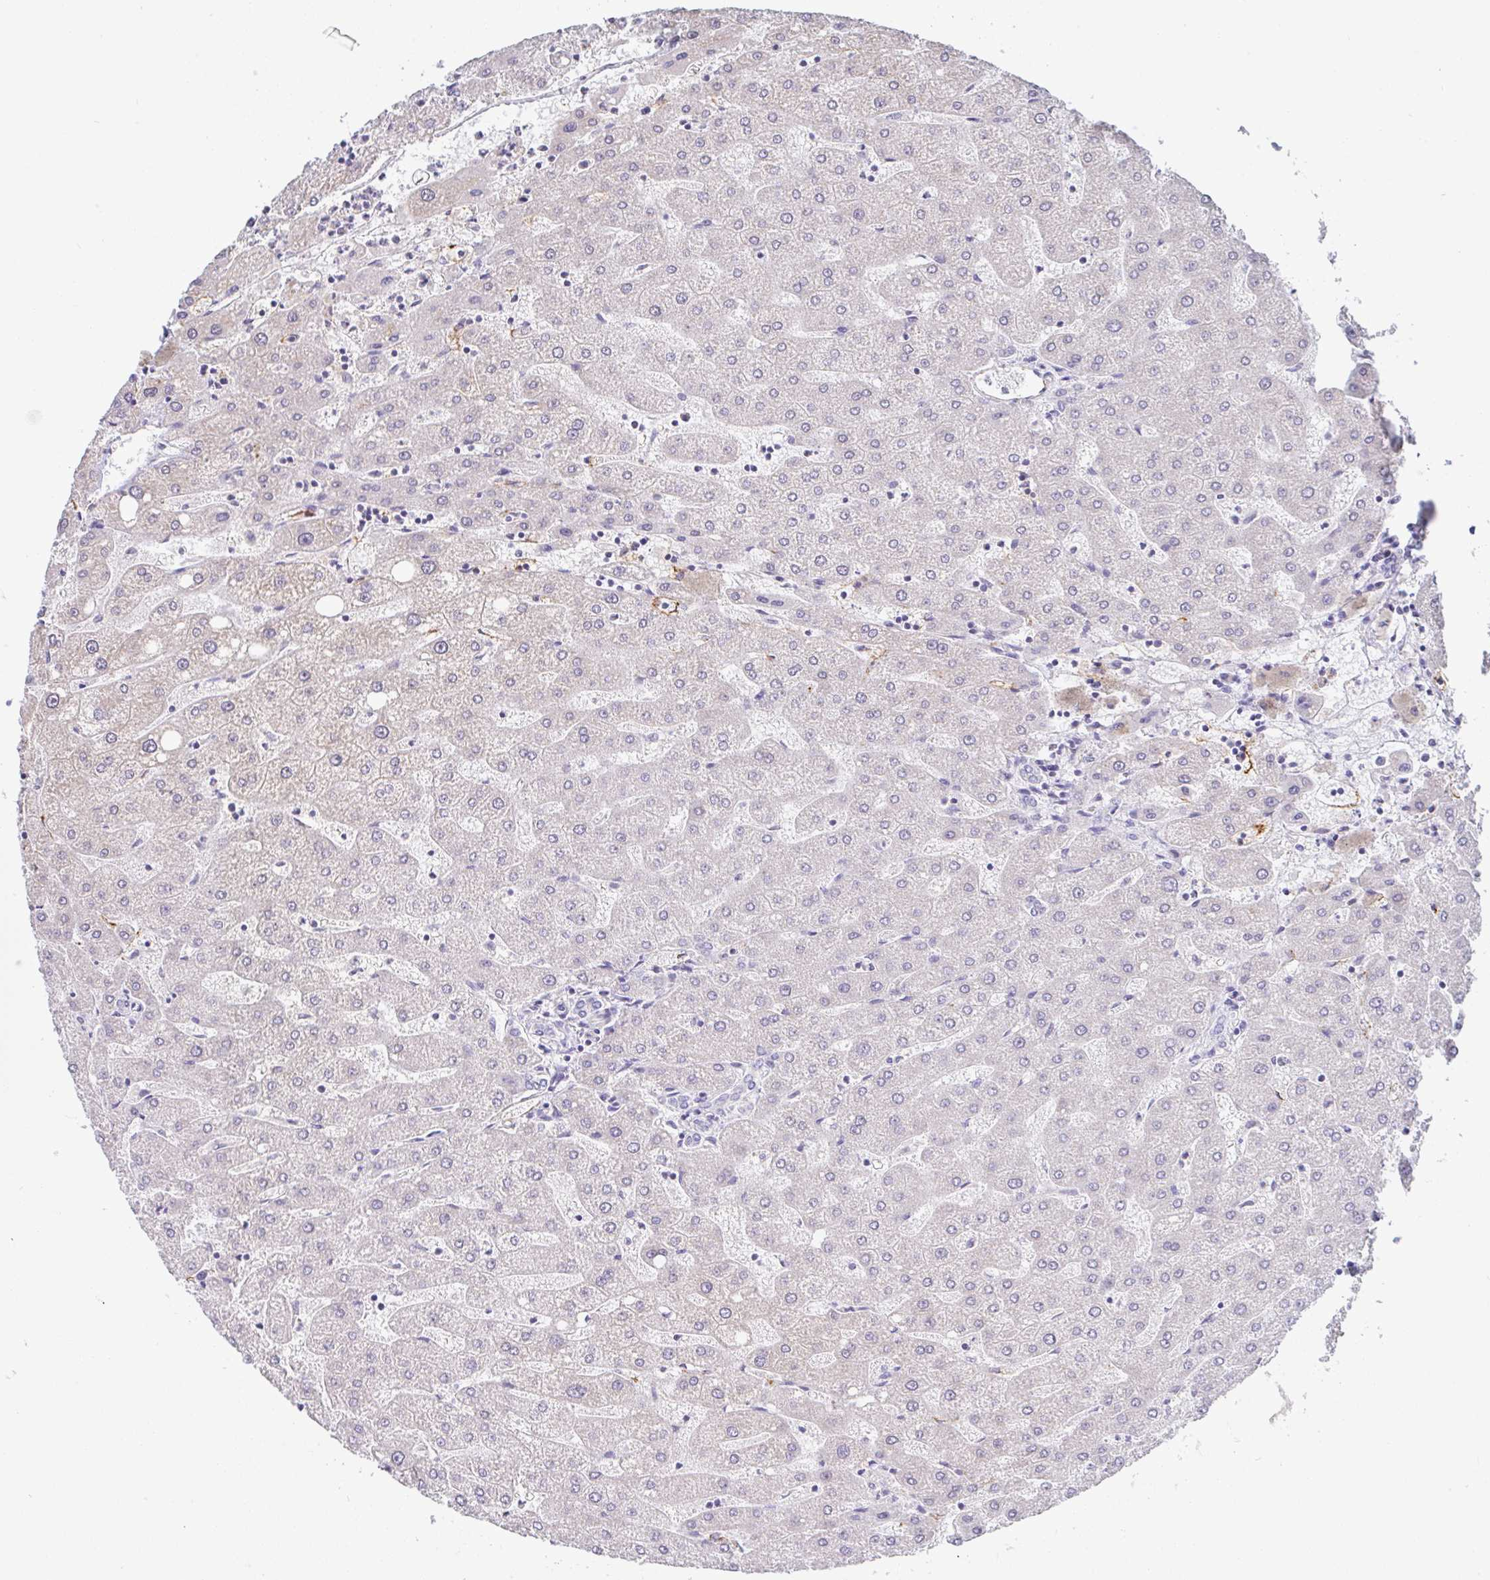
{"staining": {"intensity": "negative", "quantity": "none", "location": "none"}, "tissue": "liver", "cell_type": "Cholangiocytes", "image_type": "normal", "snomed": [{"axis": "morphology", "description": "Normal tissue, NOS"}, {"axis": "topography", "description": "Liver"}], "caption": "High magnification brightfield microscopy of benign liver stained with DAB (brown) and counterstained with hematoxylin (blue): cholangiocytes show no significant positivity. (Stains: DAB IHC with hematoxylin counter stain, Microscopy: brightfield microscopy at high magnification).", "gene": "PLCD4", "patient": {"sex": "male", "age": 67}}